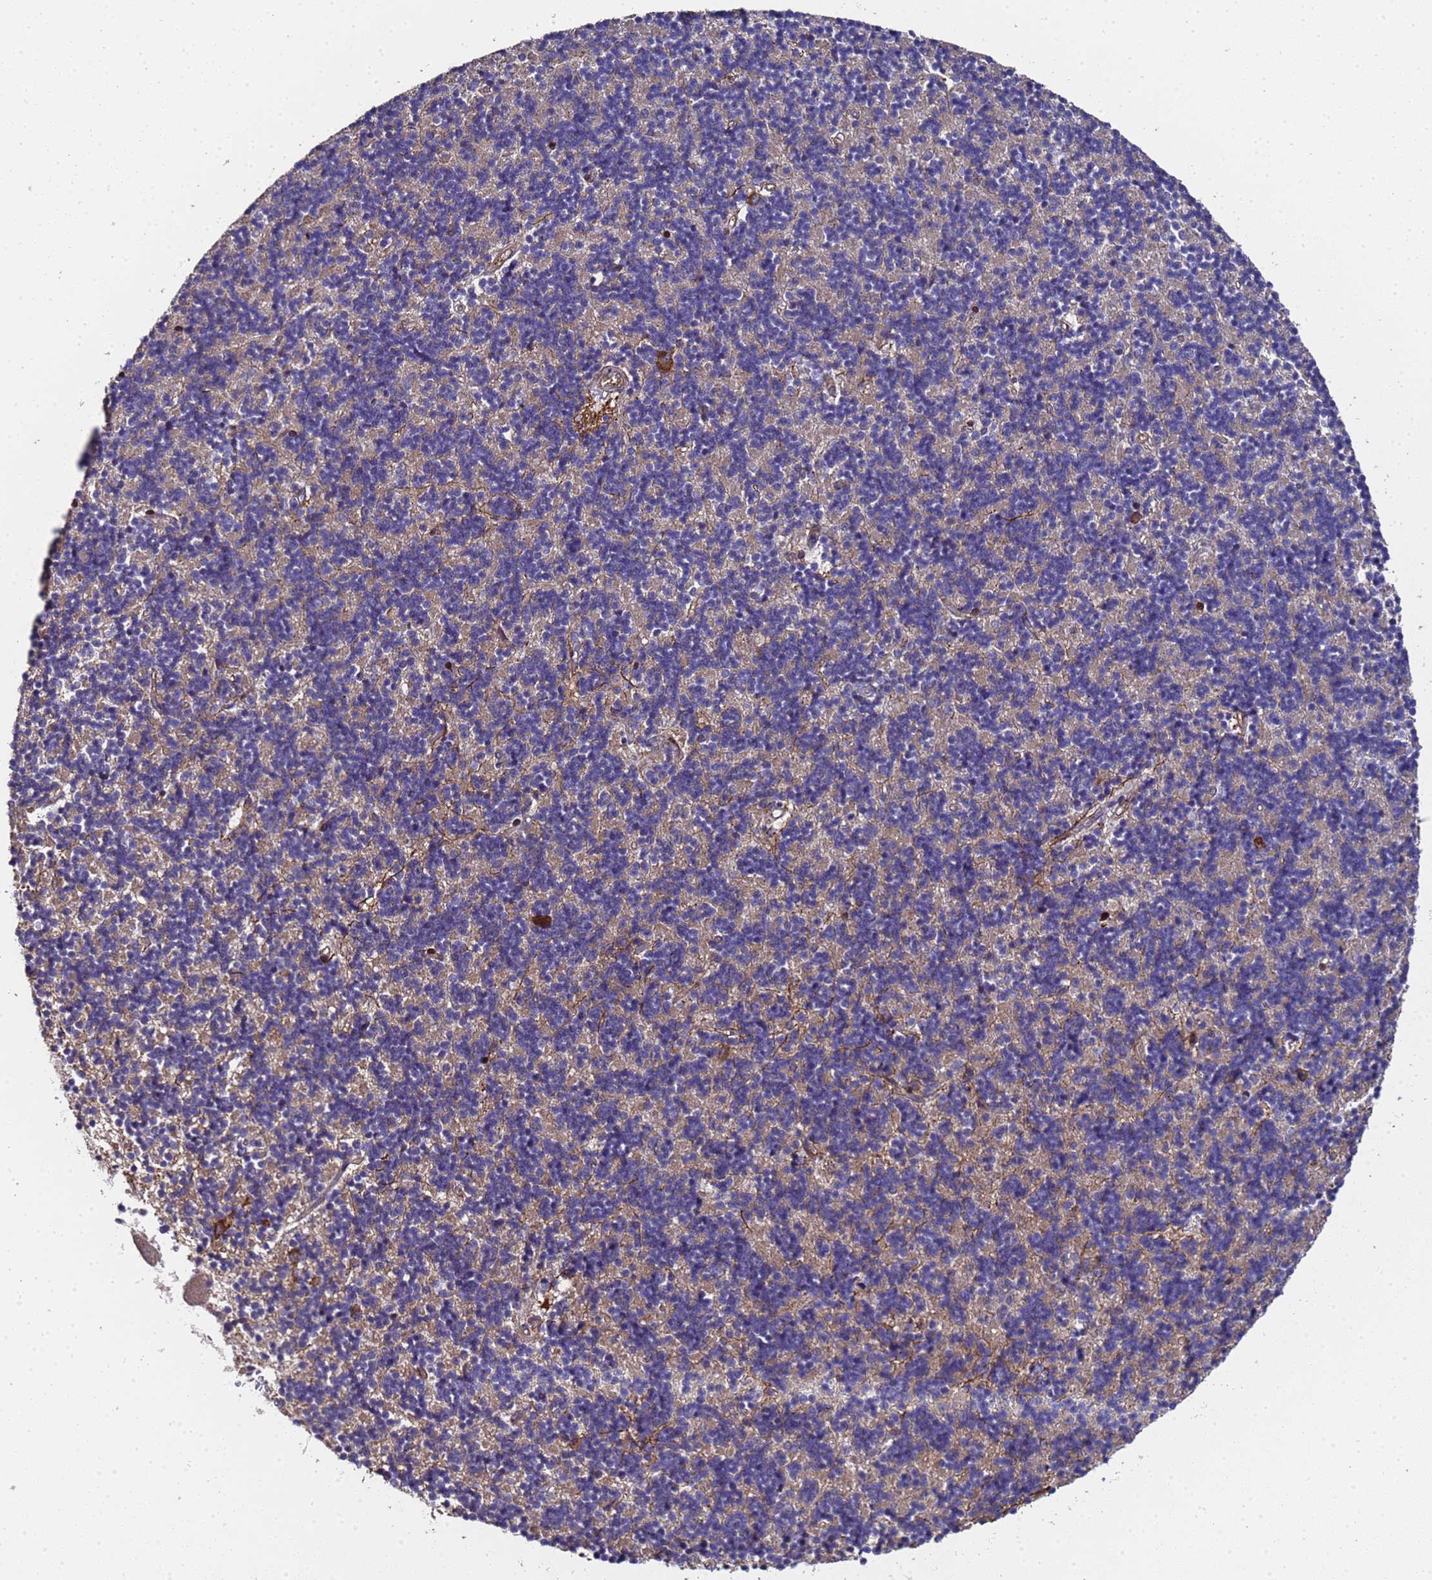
{"staining": {"intensity": "weak", "quantity": "25%-75%", "location": "cytoplasmic/membranous"}, "tissue": "cerebellum", "cell_type": "Cells in granular layer", "image_type": "normal", "snomed": [{"axis": "morphology", "description": "Normal tissue, NOS"}, {"axis": "topography", "description": "Cerebellum"}], "caption": "Human cerebellum stained with a brown dye reveals weak cytoplasmic/membranous positive expression in about 25%-75% of cells in granular layer.", "gene": "MOCS1", "patient": {"sex": "male", "age": 54}}